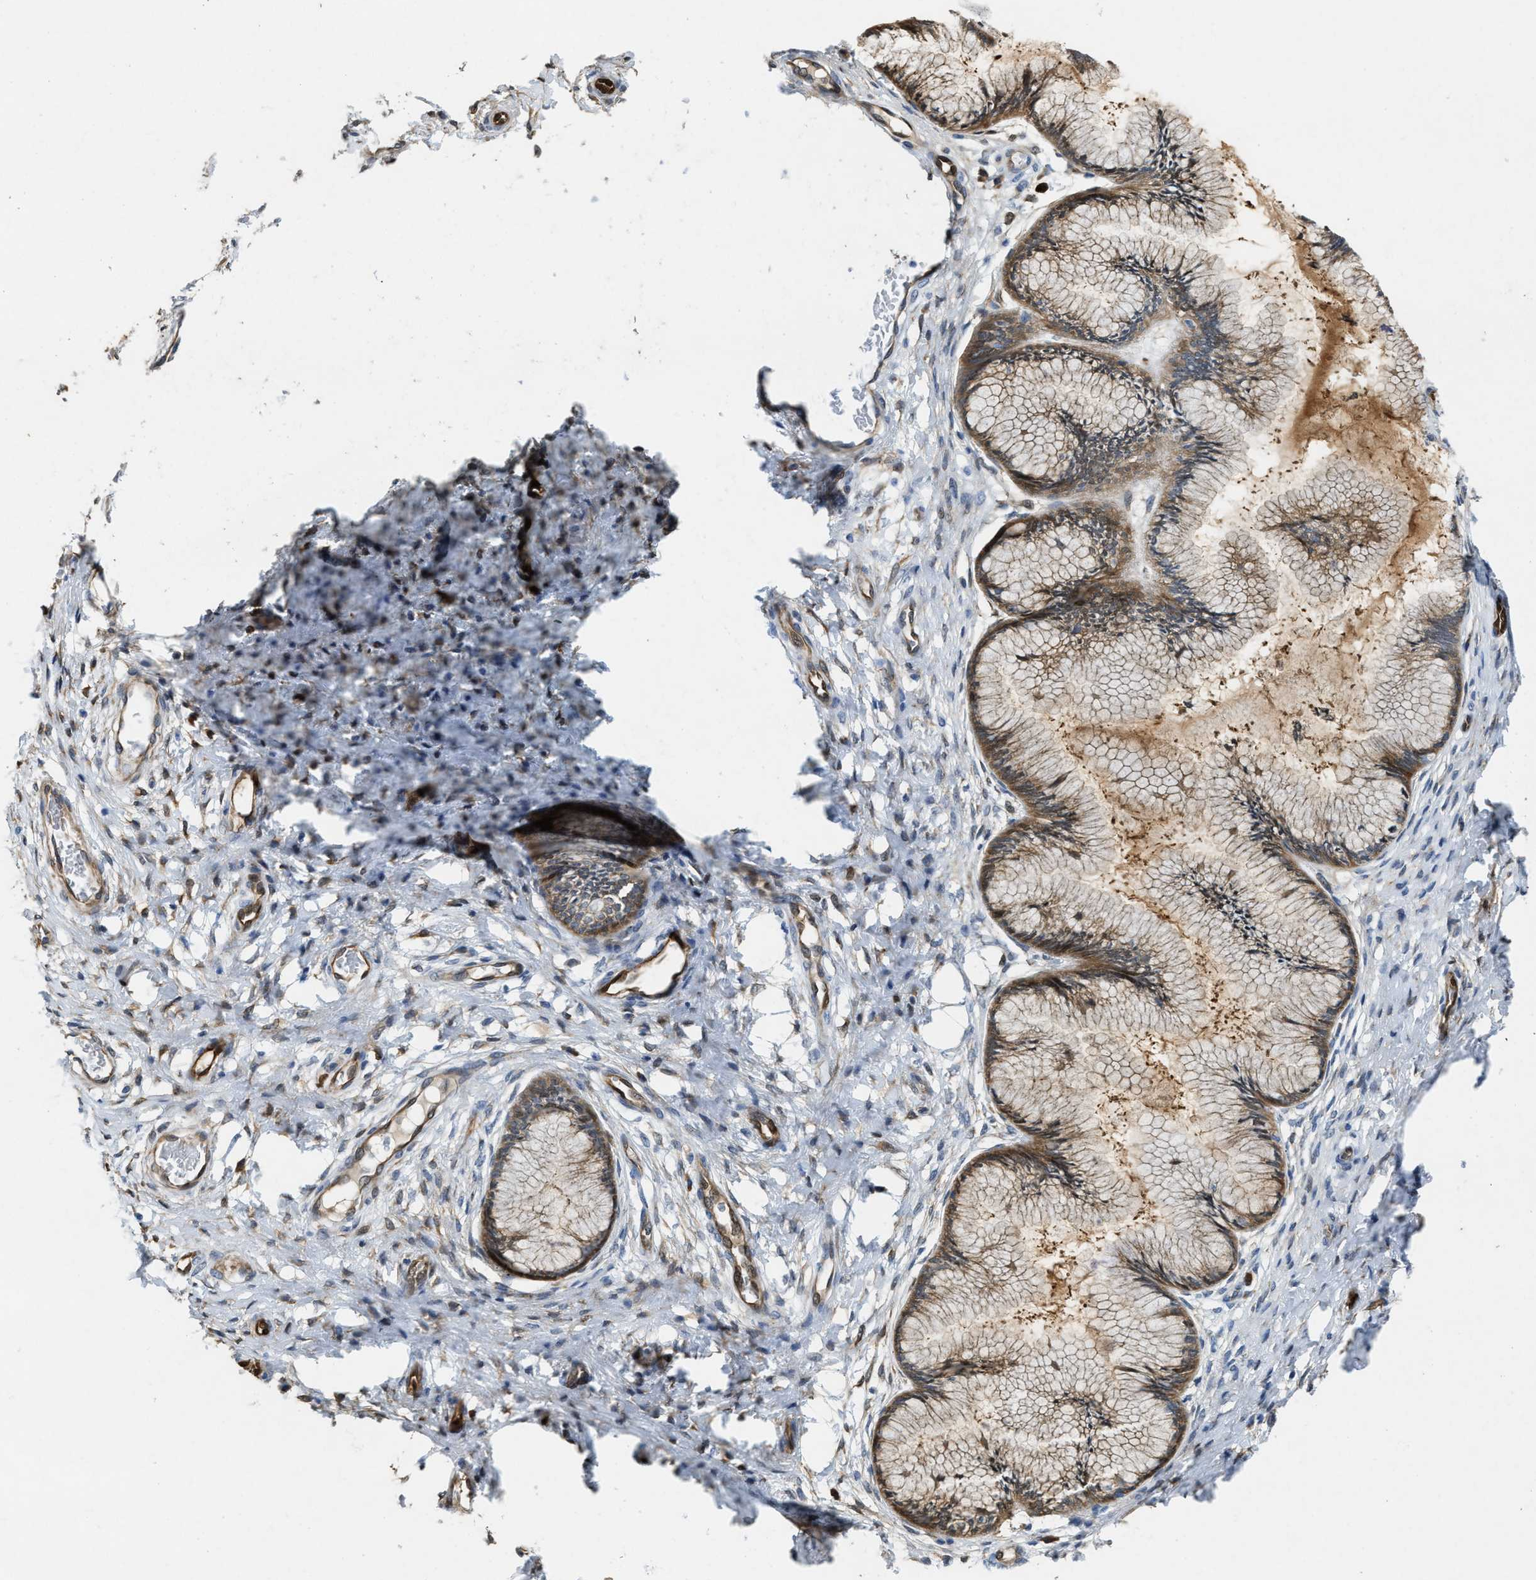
{"staining": {"intensity": "moderate", "quantity": "25%-75%", "location": "cytoplasmic/membranous"}, "tissue": "cervix", "cell_type": "Glandular cells", "image_type": "normal", "snomed": [{"axis": "morphology", "description": "Normal tissue, NOS"}, {"axis": "topography", "description": "Cervix"}], "caption": "A brown stain shows moderate cytoplasmic/membranous positivity of a protein in glandular cells of normal human cervix. (IHC, brightfield microscopy, high magnification).", "gene": "ASS1", "patient": {"sex": "female", "age": 55}}